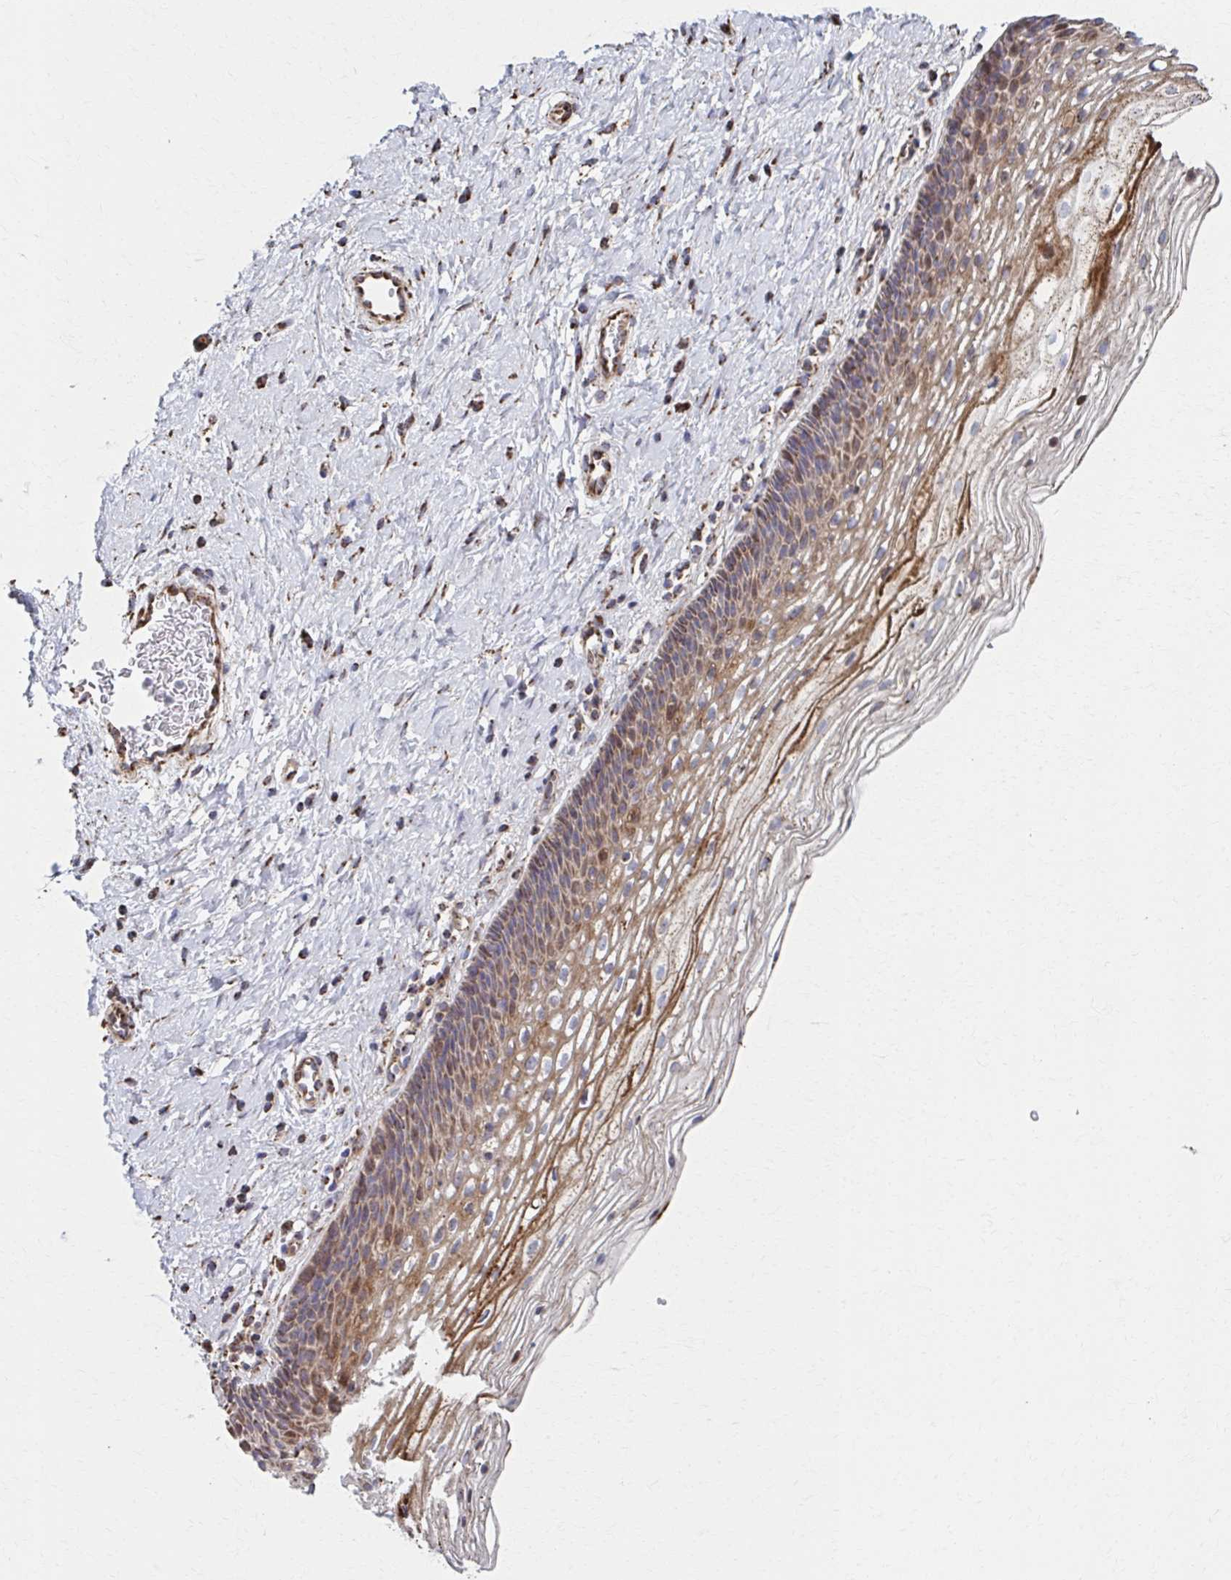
{"staining": {"intensity": "moderate", "quantity": ">75%", "location": "cytoplasmic/membranous"}, "tissue": "cervix", "cell_type": "Glandular cells", "image_type": "normal", "snomed": [{"axis": "morphology", "description": "Normal tissue, NOS"}, {"axis": "topography", "description": "Cervix"}], "caption": "Immunohistochemical staining of unremarkable human cervix exhibits moderate cytoplasmic/membranous protein staining in about >75% of glandular cells.", "gene": "SAT1", "patient": {"sex": "female", "age": 34}}